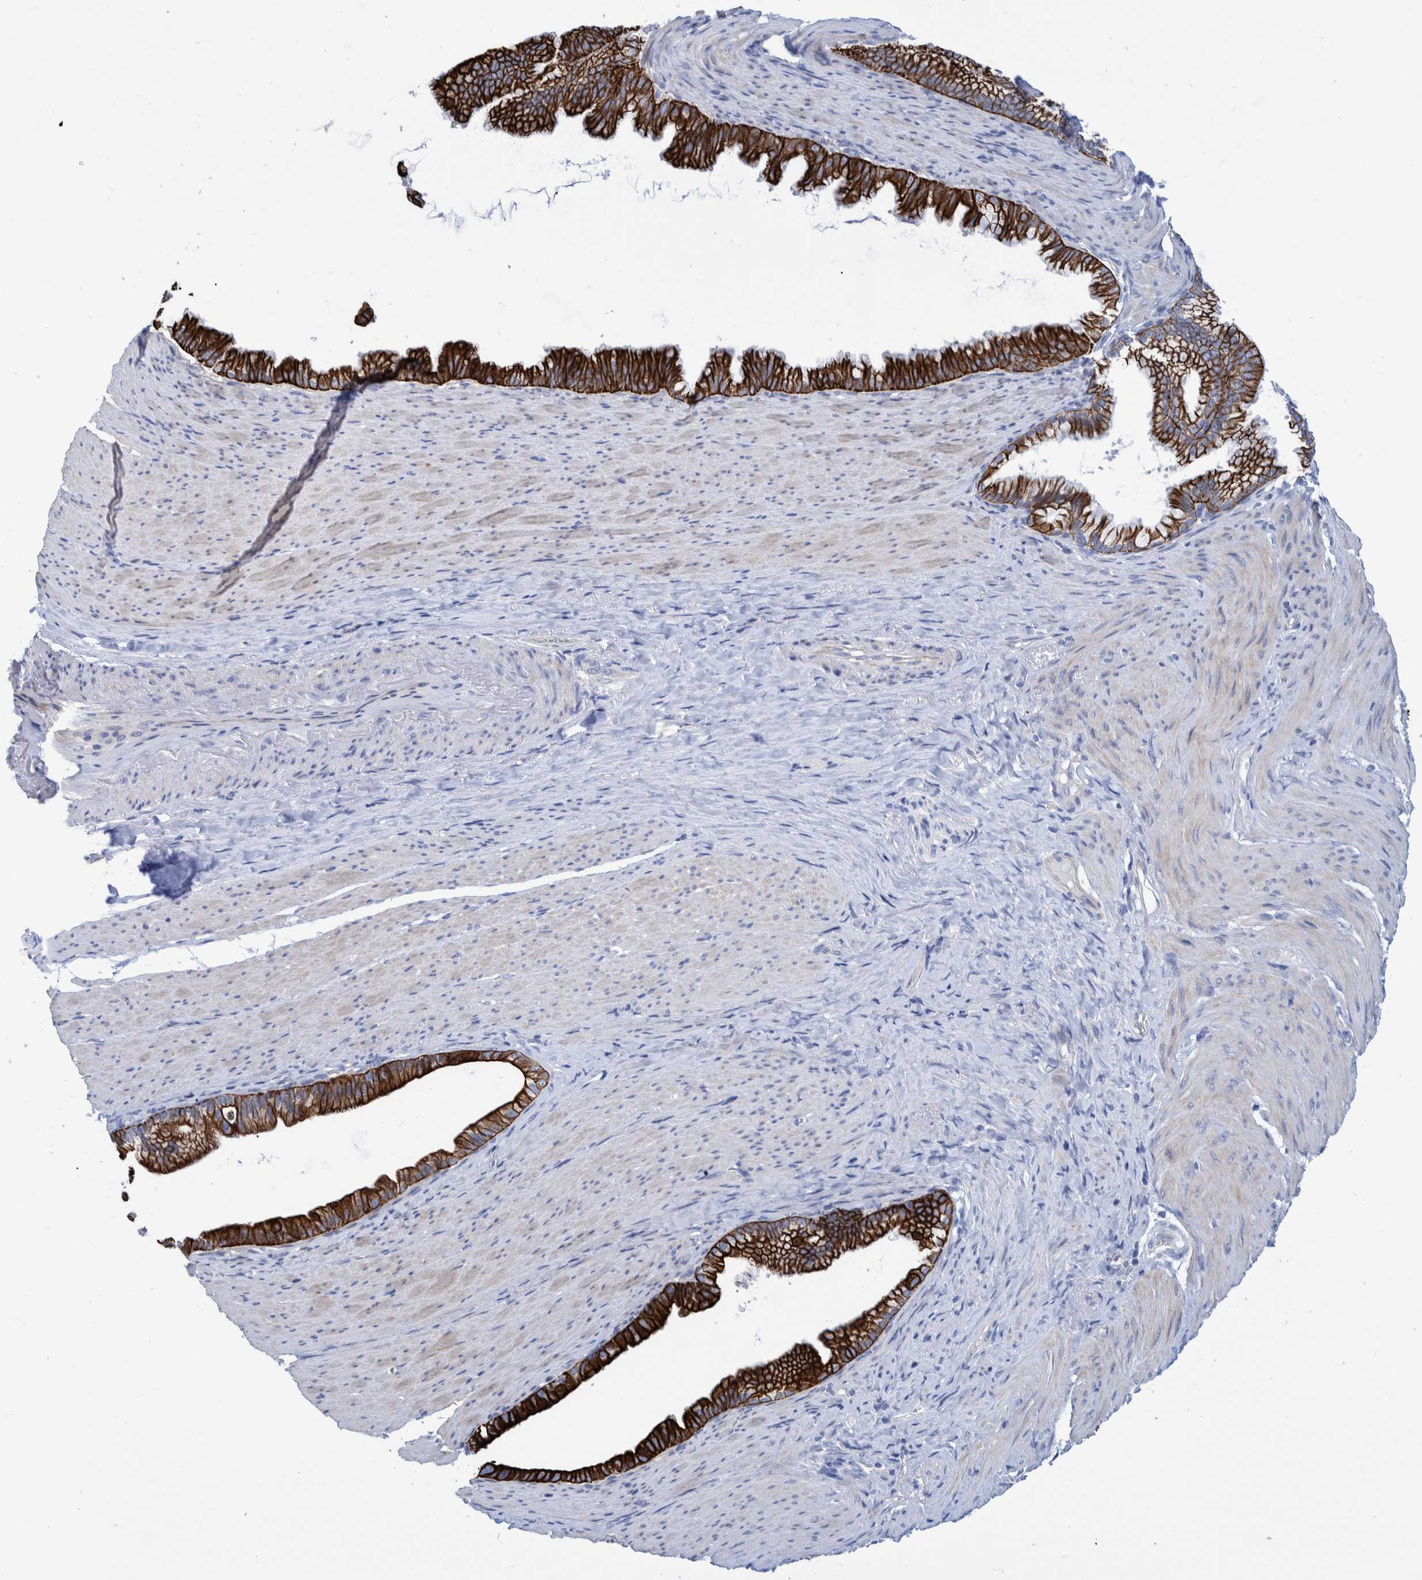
{"staining": {"intensity": "strong", "quantity": ">75%", "location": "cytoplasmic/membranous"}, "tissue": "pancreatic cancer", "cell_type": "Tumor cells", "image_type": "cancer", "snomed": [{"axis": "morphology", "description": "Adenocarcinoma, NOS"}, {"axis": "topography", "description": "Pancreas"}], "caption": "Pancreatic cancer stained for a protein shows strong cytoplasmic/membranous positivity in tumor cells.", "gene": "MKS1", "patient": {"sex": "male", "age": 69}}